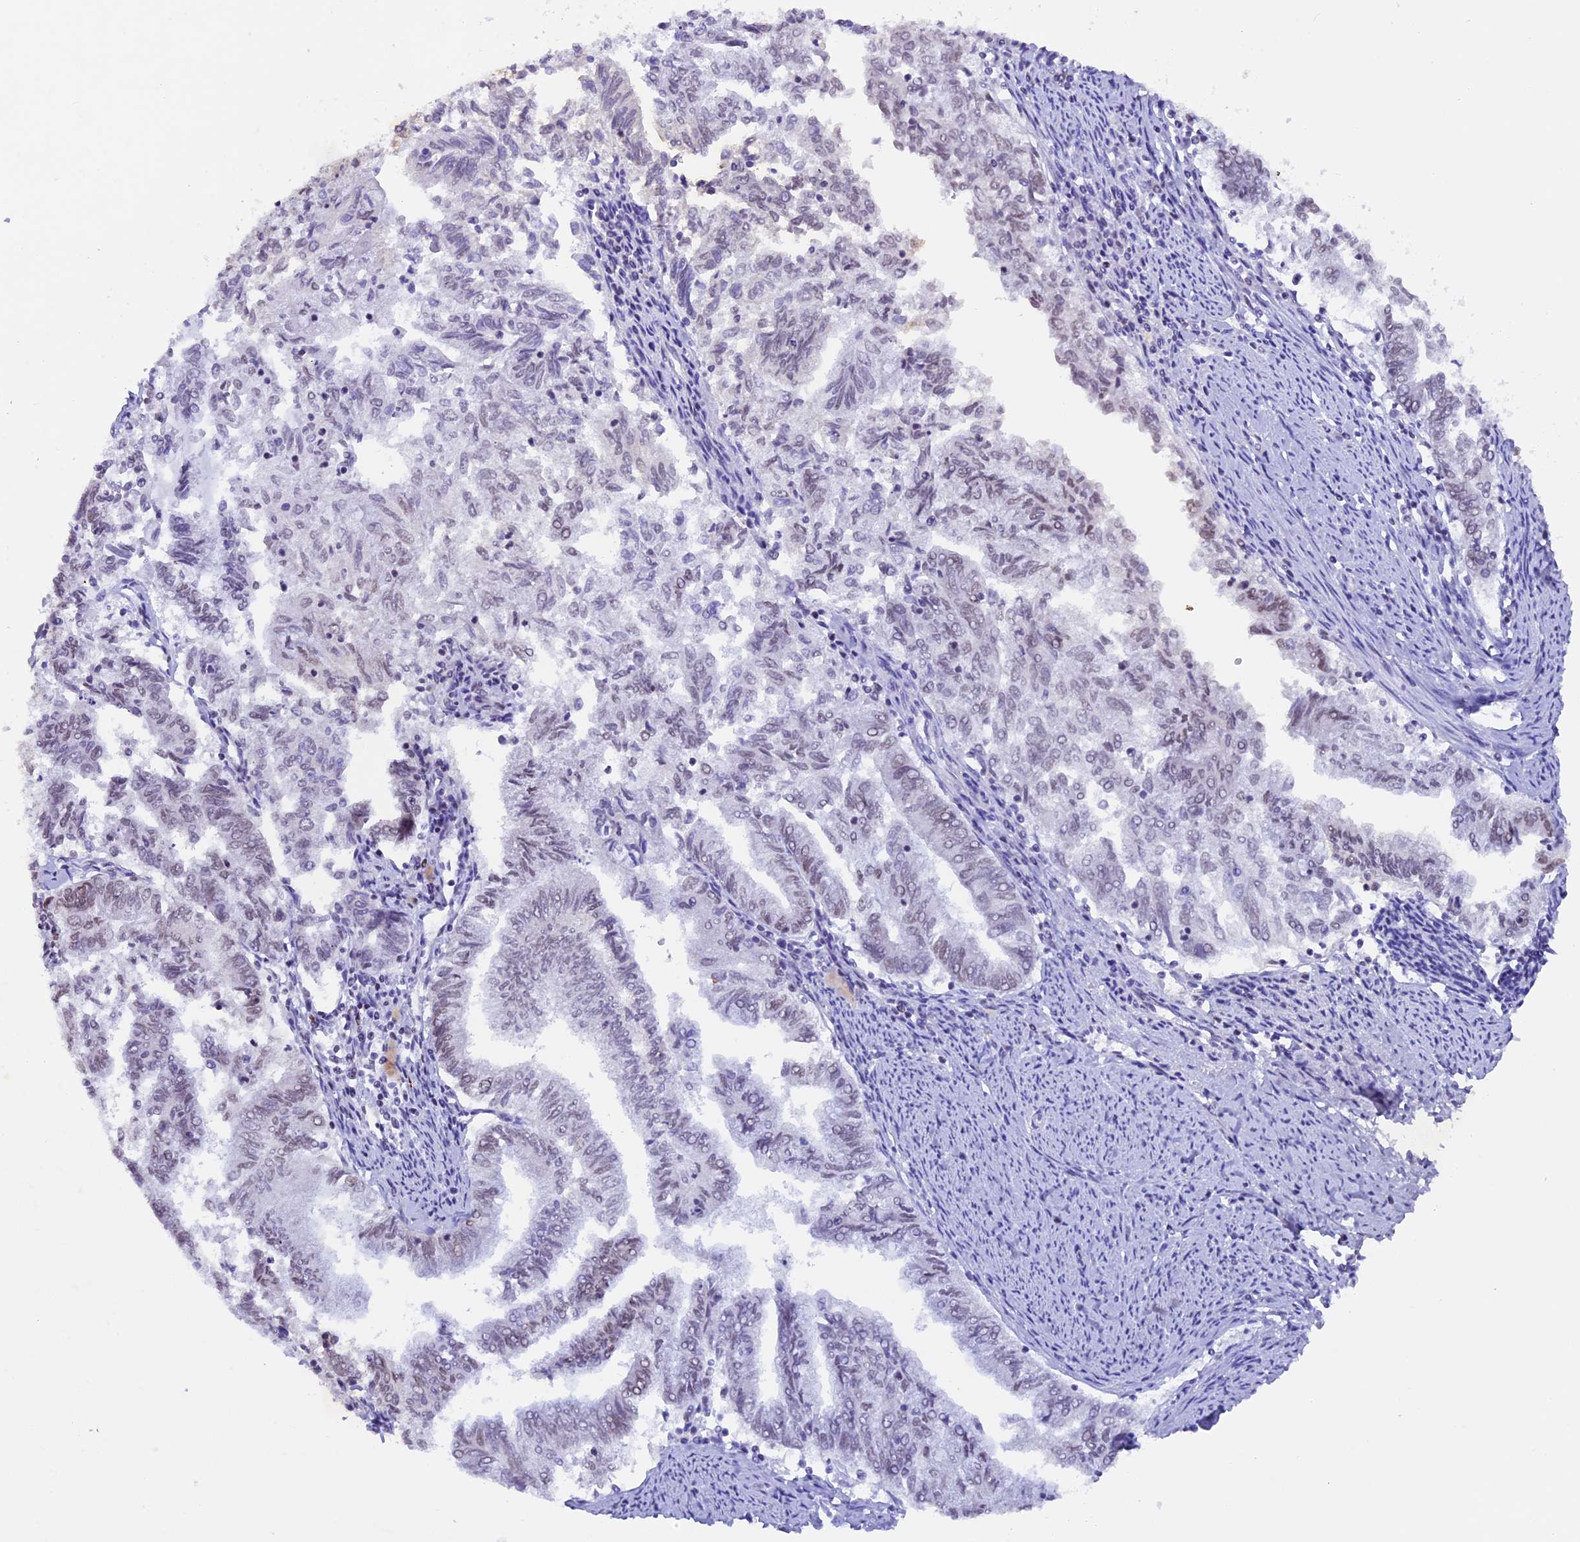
{"staining": {"intensity": "negative", "quantity": "none", "location": "none"}, "tissue": "endometrial cancer", "cell_type": "Tumor cells", "image_type": "cancer", "snomed": [{"axis": "morphology", "description": "Adenocarcinoma, NOS"}, {"axis": "topography", "description": "Endometrium"}], "caption": "Immunohistochemical staining of endometrial cancer (adenocarcinoma) exhibits no significant staining in tumor cells.", "gene": "TFAM", "patient": {"sex": "female", "age": 79}}